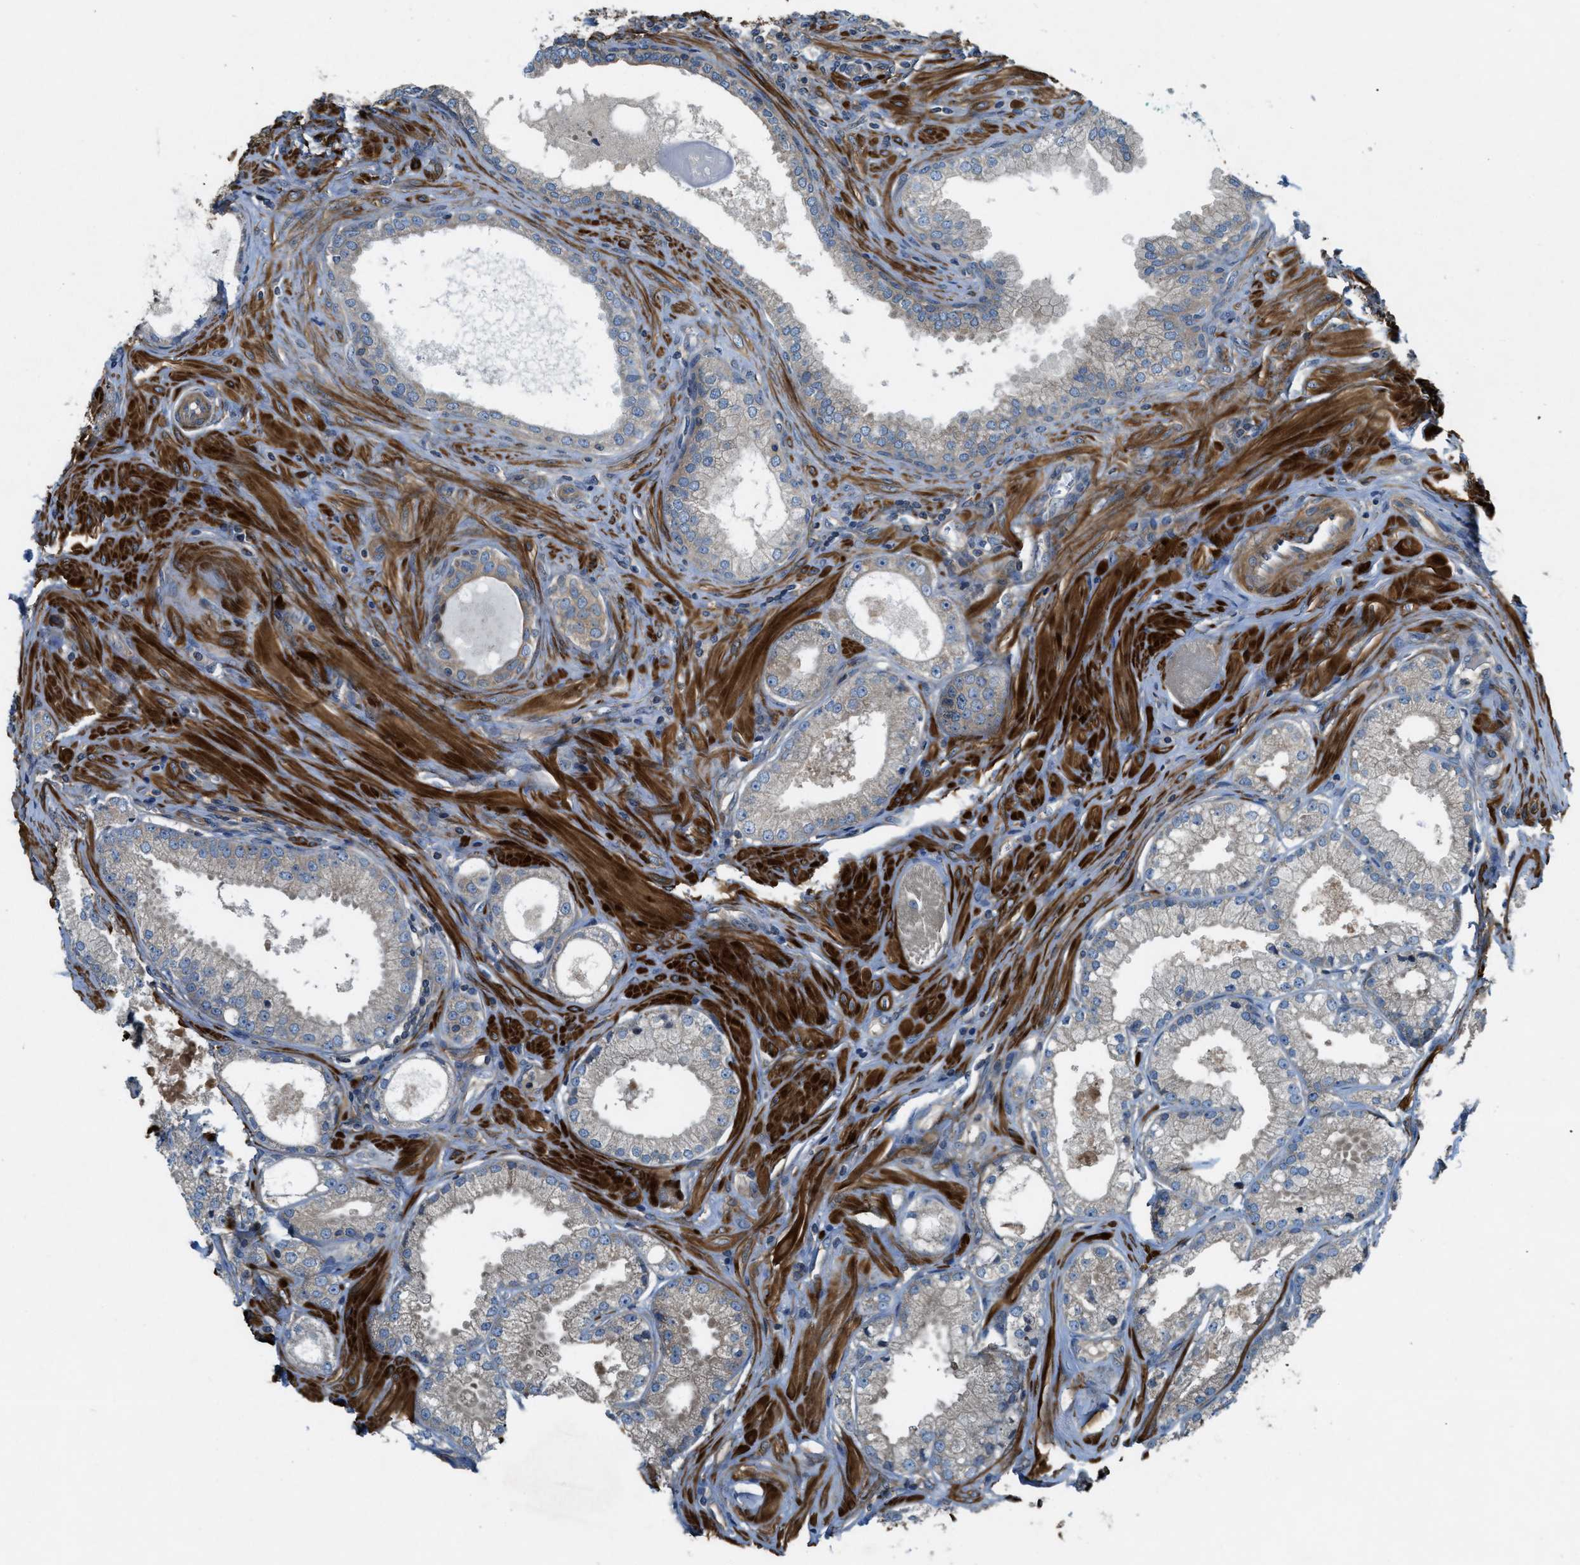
{"staining": {"intensity": "weak", "quantity": ">75%", "location": "cytoplasmic/membranous"}, "tissue": "prostate cancer", "cell_type": "Tumor cells", "image_type": "cancer", "snomed": [{"axis": "morphology", "description": "Adenocarcinoma, Low grade"}, {"axis": "topography", "description": "Prostate"}], "caption": "IHC micrograph of neoplastic tissue: prostate adenocarcinoma (low-grade) stained using immunohistochemistry exhibits low levels of weak protein expression localized specifically in the cytoplasmic/membranous of tumor cells, appearing as a cytoplasmic/membranous brown color.", "gene": "VEZT", "patient": {"sex": "male", "age": 57}}